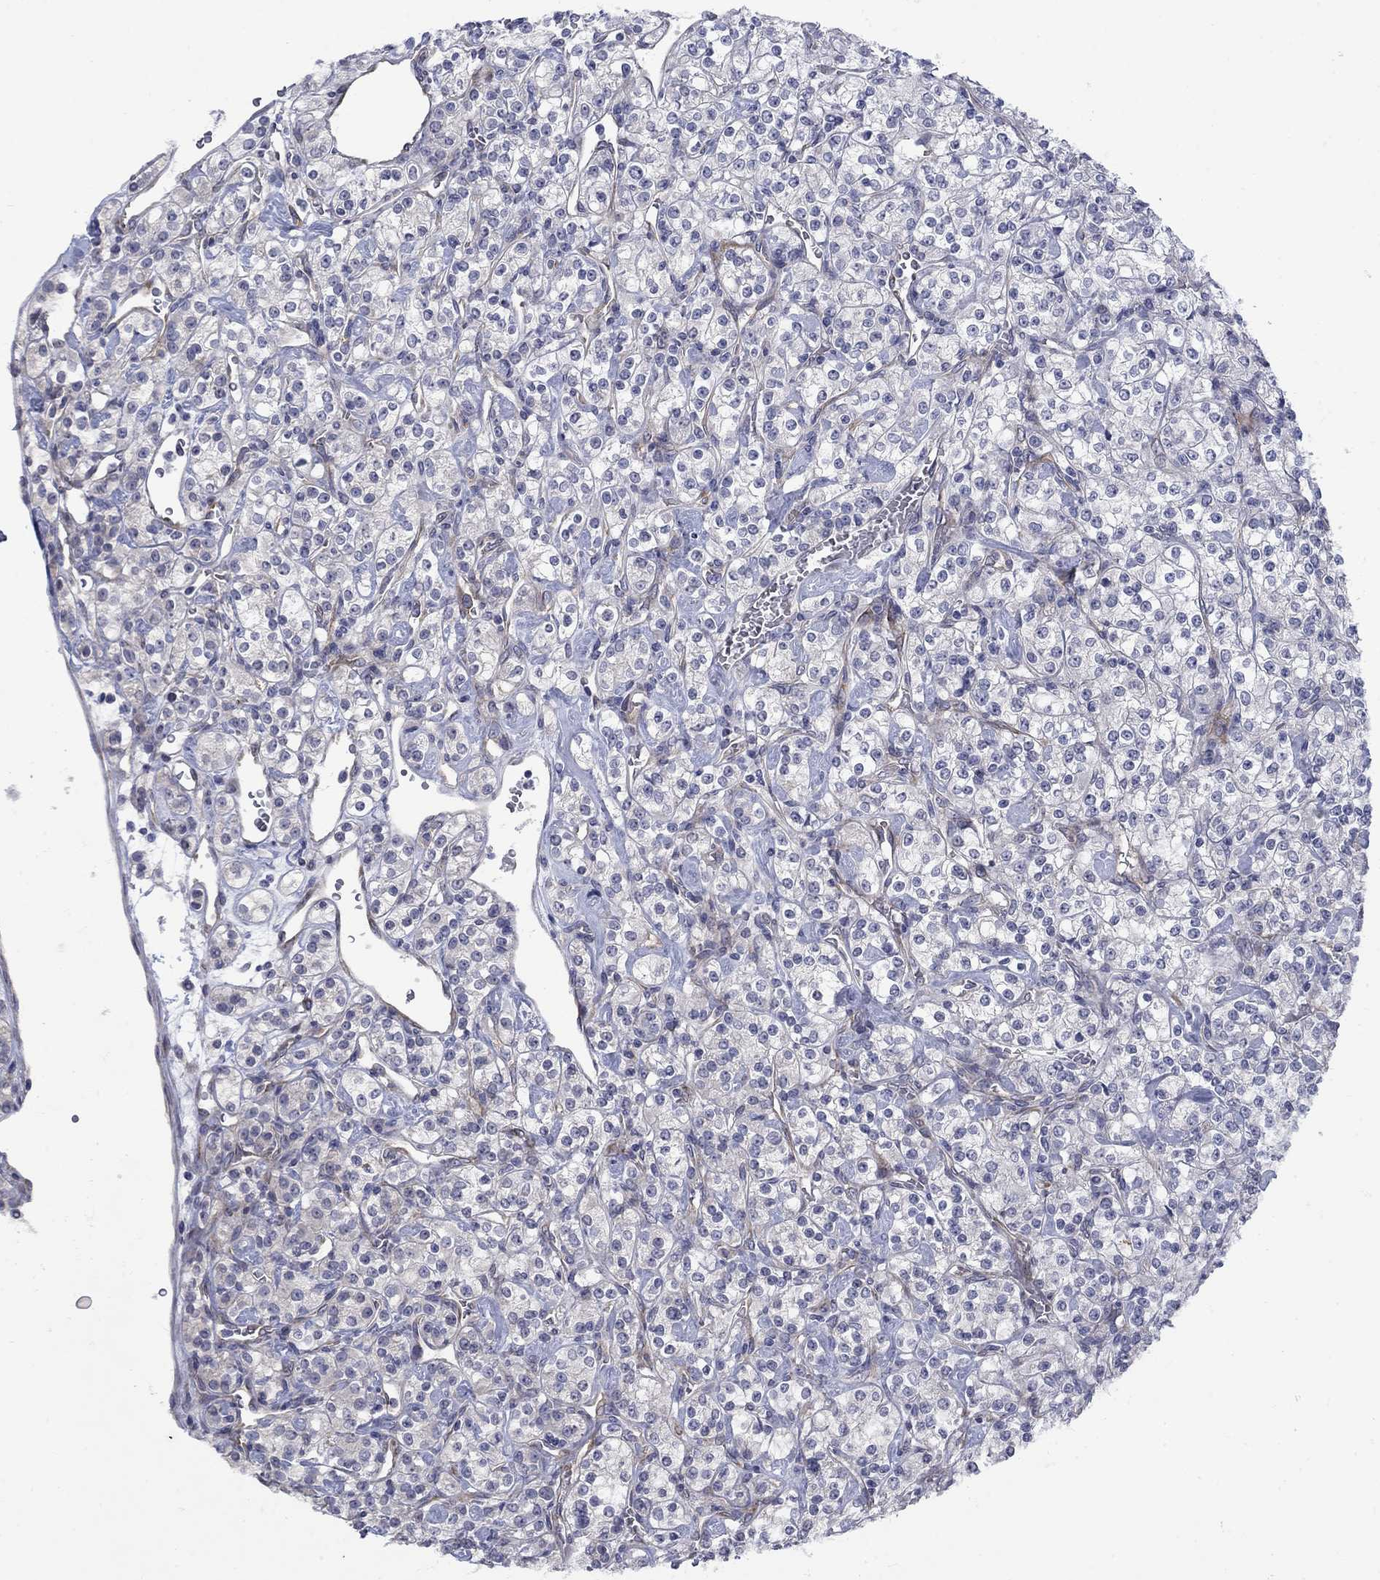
{"staining": {"intensity": "moderate", "quantity": "<25%", "location": "cytoplasmic/membranous"}, "tissue": "renal cancer", "cell_type": "Tumor cells", "image_type": "cancer", "snomed": [{"axis": "morphology", "description": "Adenocarcinoma, NOS"}, {"axis": "topography", "description": "Kidney"}], "caption": "Moderate cytoplasmic/membranous staining for a protein is identified in about <25% of tumor cells of renal cancer using immunohistochemistry.", "gene": "FXR1", "patient": {"sex": "male", "age": 77}}